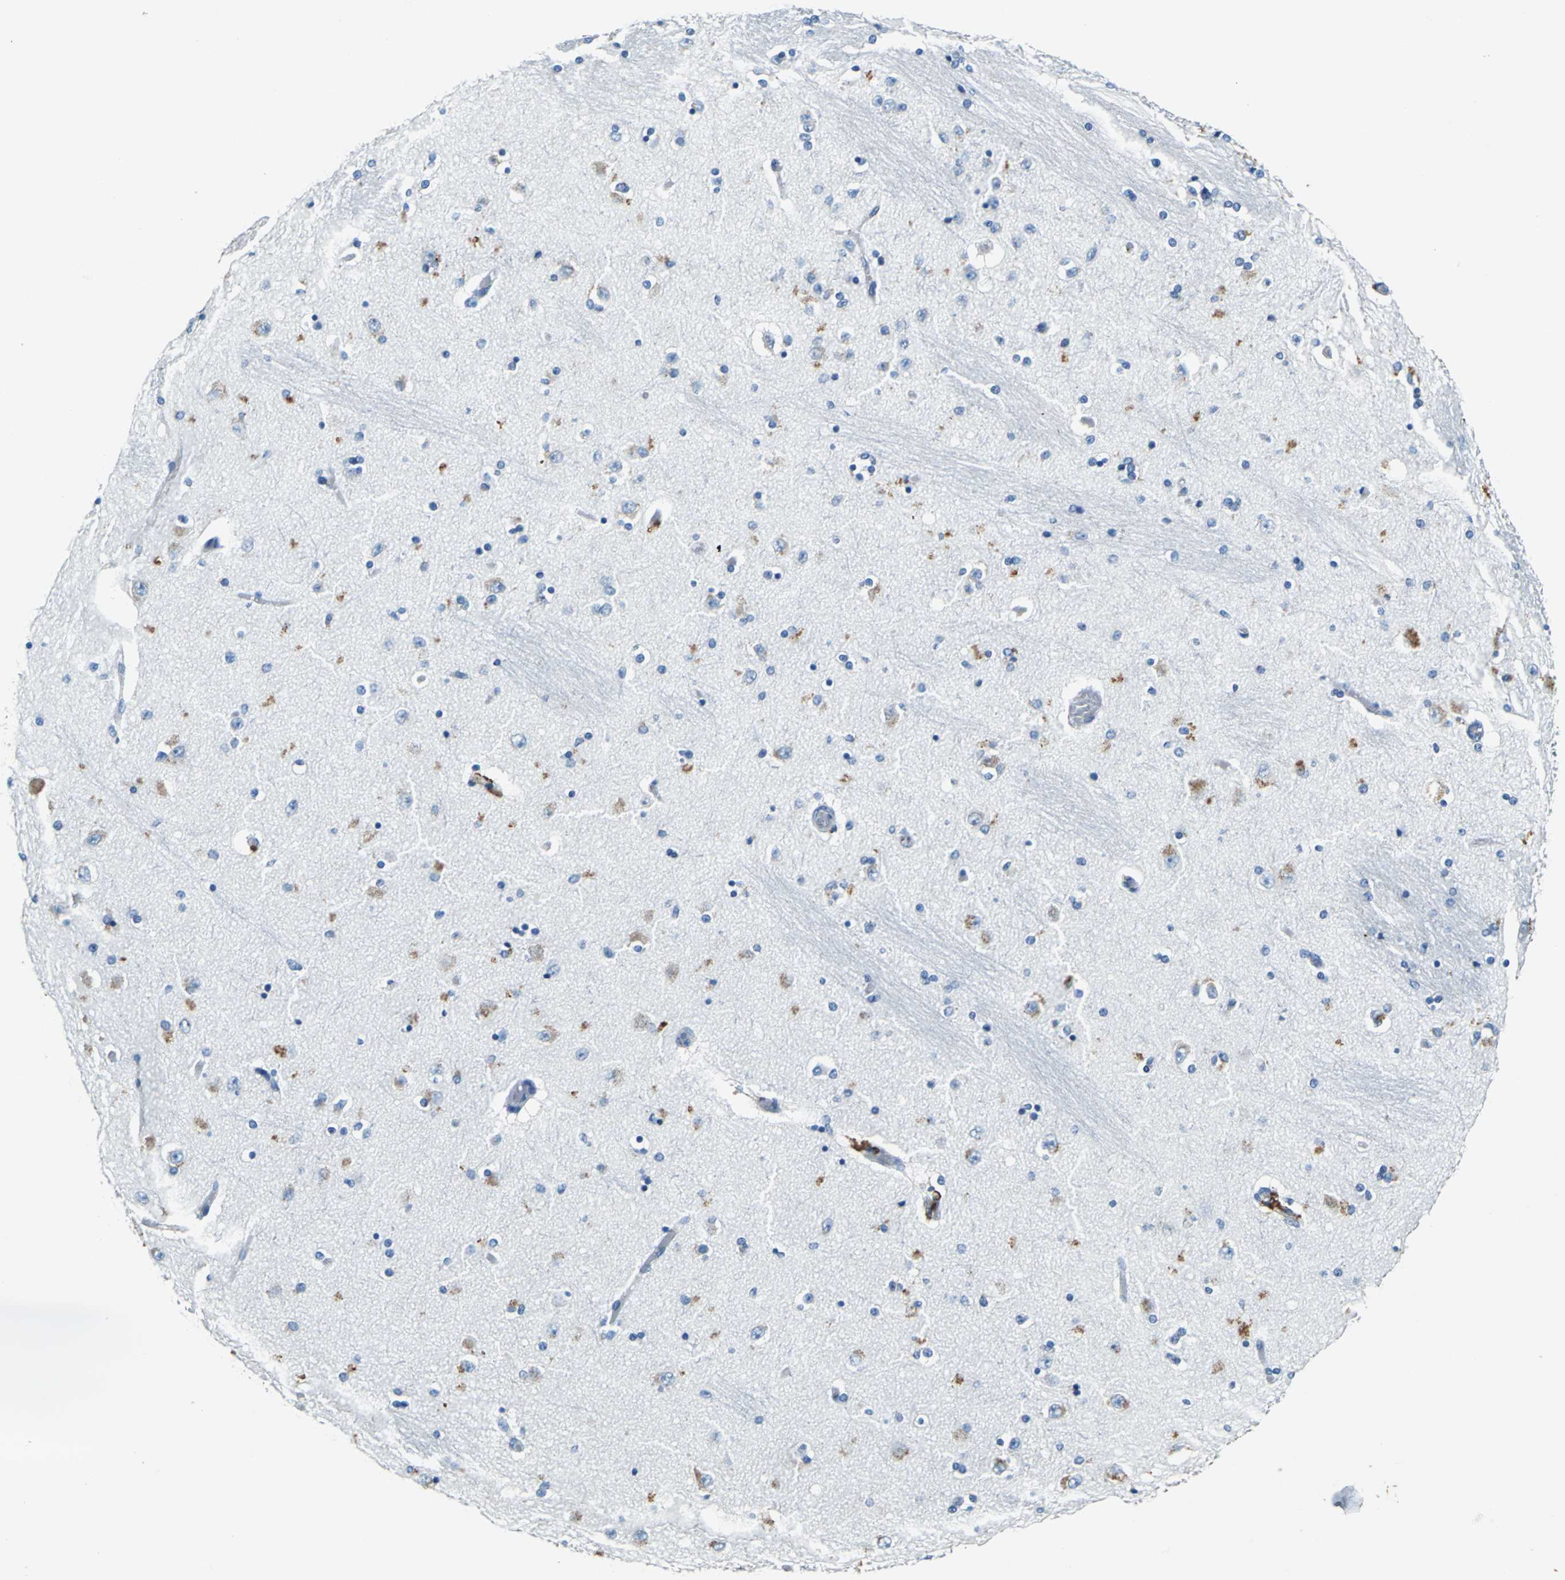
{"staining": {"intensity": "negative", "quantity": "none", "location": "none"}, "tissue": "hippocampus", "cell_type": "Glial cells", "image_type": "normal", "snomed": [{"axis": "morphology", "description": "Normal tissue, NOS"}, {"axis": "topography", "description": "Hippocampus"}], "caption": "The IHC photomicrograph has no significant expression in glial cells of hippocampus. (Brightfield microscopy of DAB (3,3'-diaminobenzidine) IHC at high magnification).", "gene": "TEX264", "patient": {"sex": "female", "age": 54}}